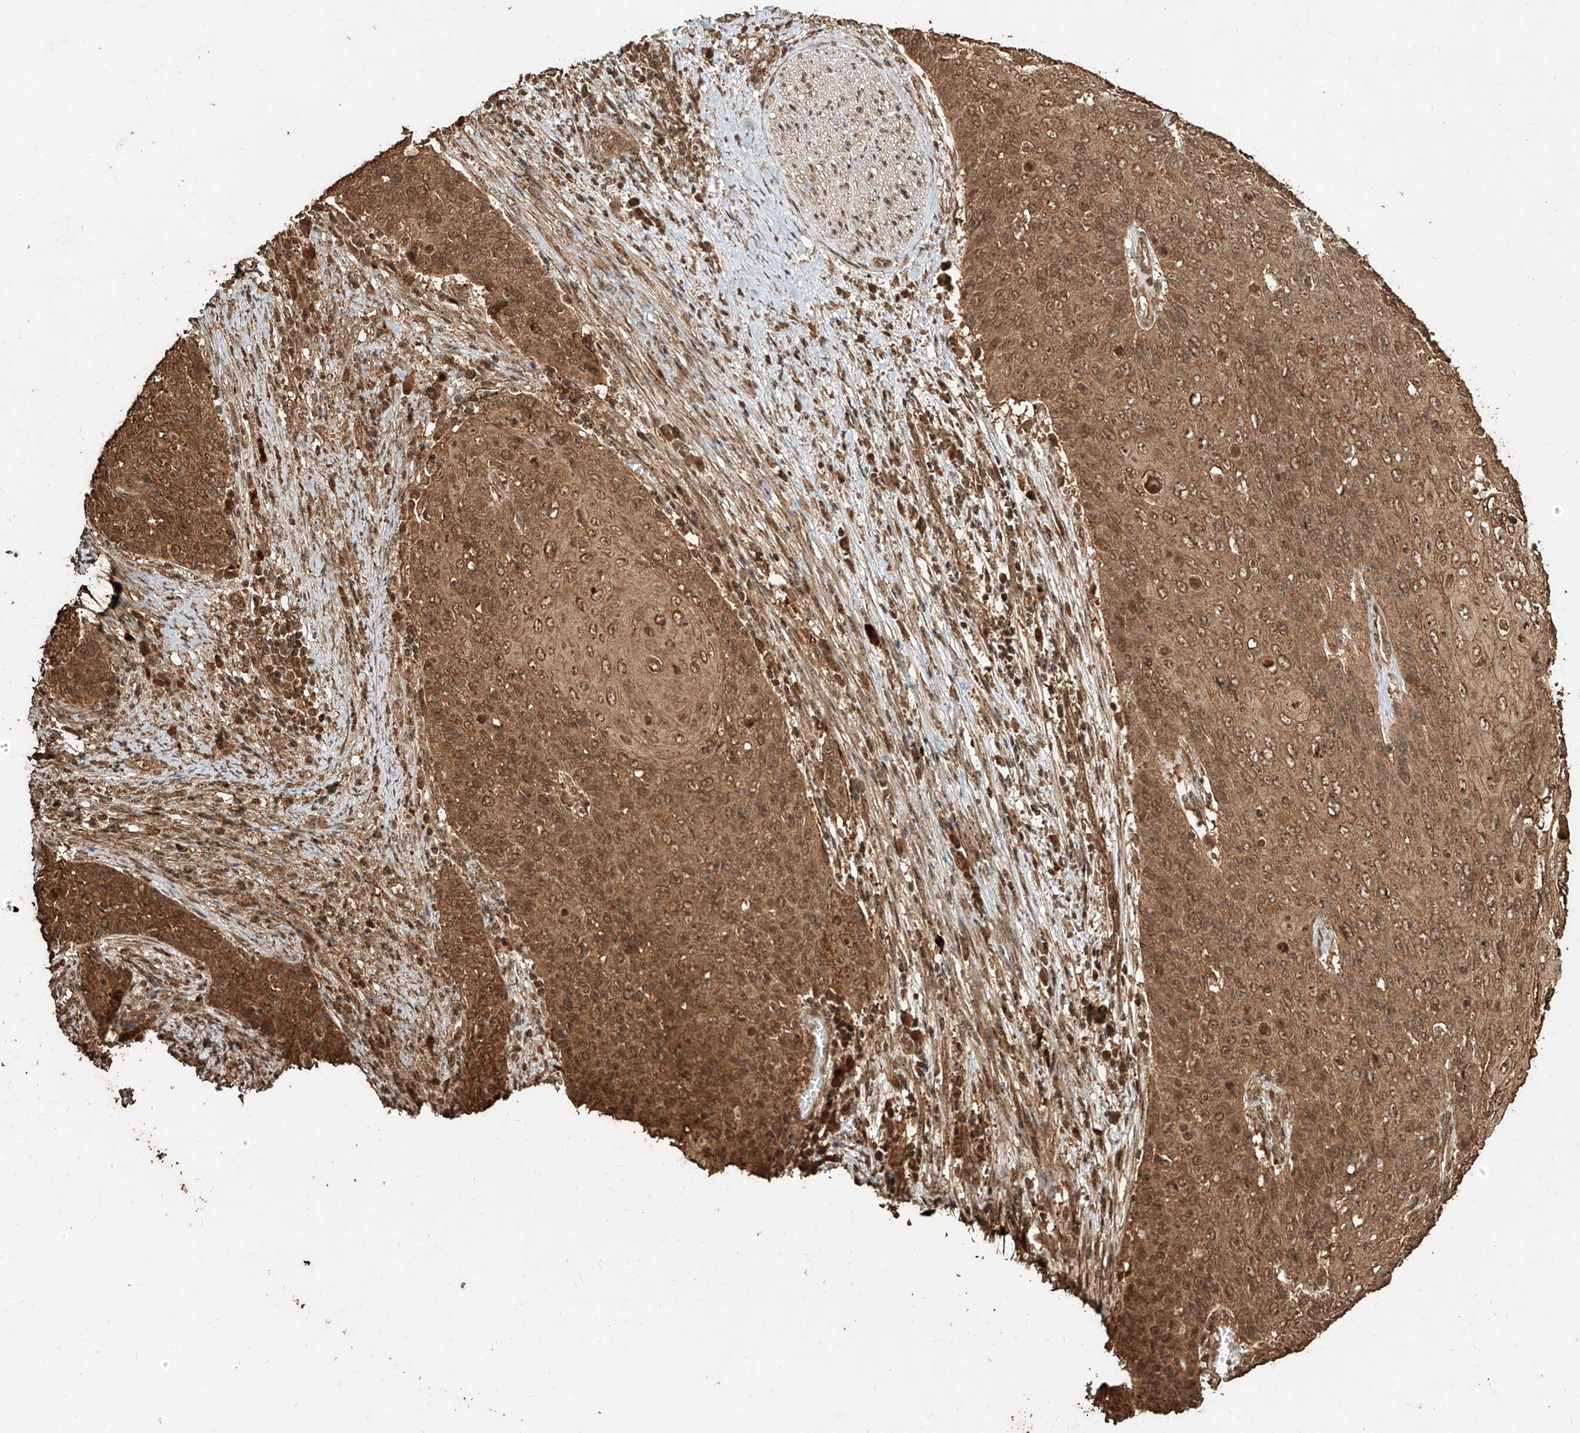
{"staining": {"intensity": "moderate", "quantity": ">75%", "location": "cytoplasmic/membranous,nuclear"}, "tissue": "cervical cancer", "cell_type": "Tumor cells", "image_type": "cancer", "snomed": [{"axis": "morphology", "description": "Squamous cell carcinoma, NOS"}, {"axis": "topography", "description": "Cervix"}], "caption": "Immunohistochemical staining of squamous cell carcinoma (cervical) demonstrates medium levels of moderate cytoplasmic/membranous and nuclear protein expression in approximately >75% of tumor cells.", "gene": "ZNF660", "patient": {"sex": "female", "age": 39}}